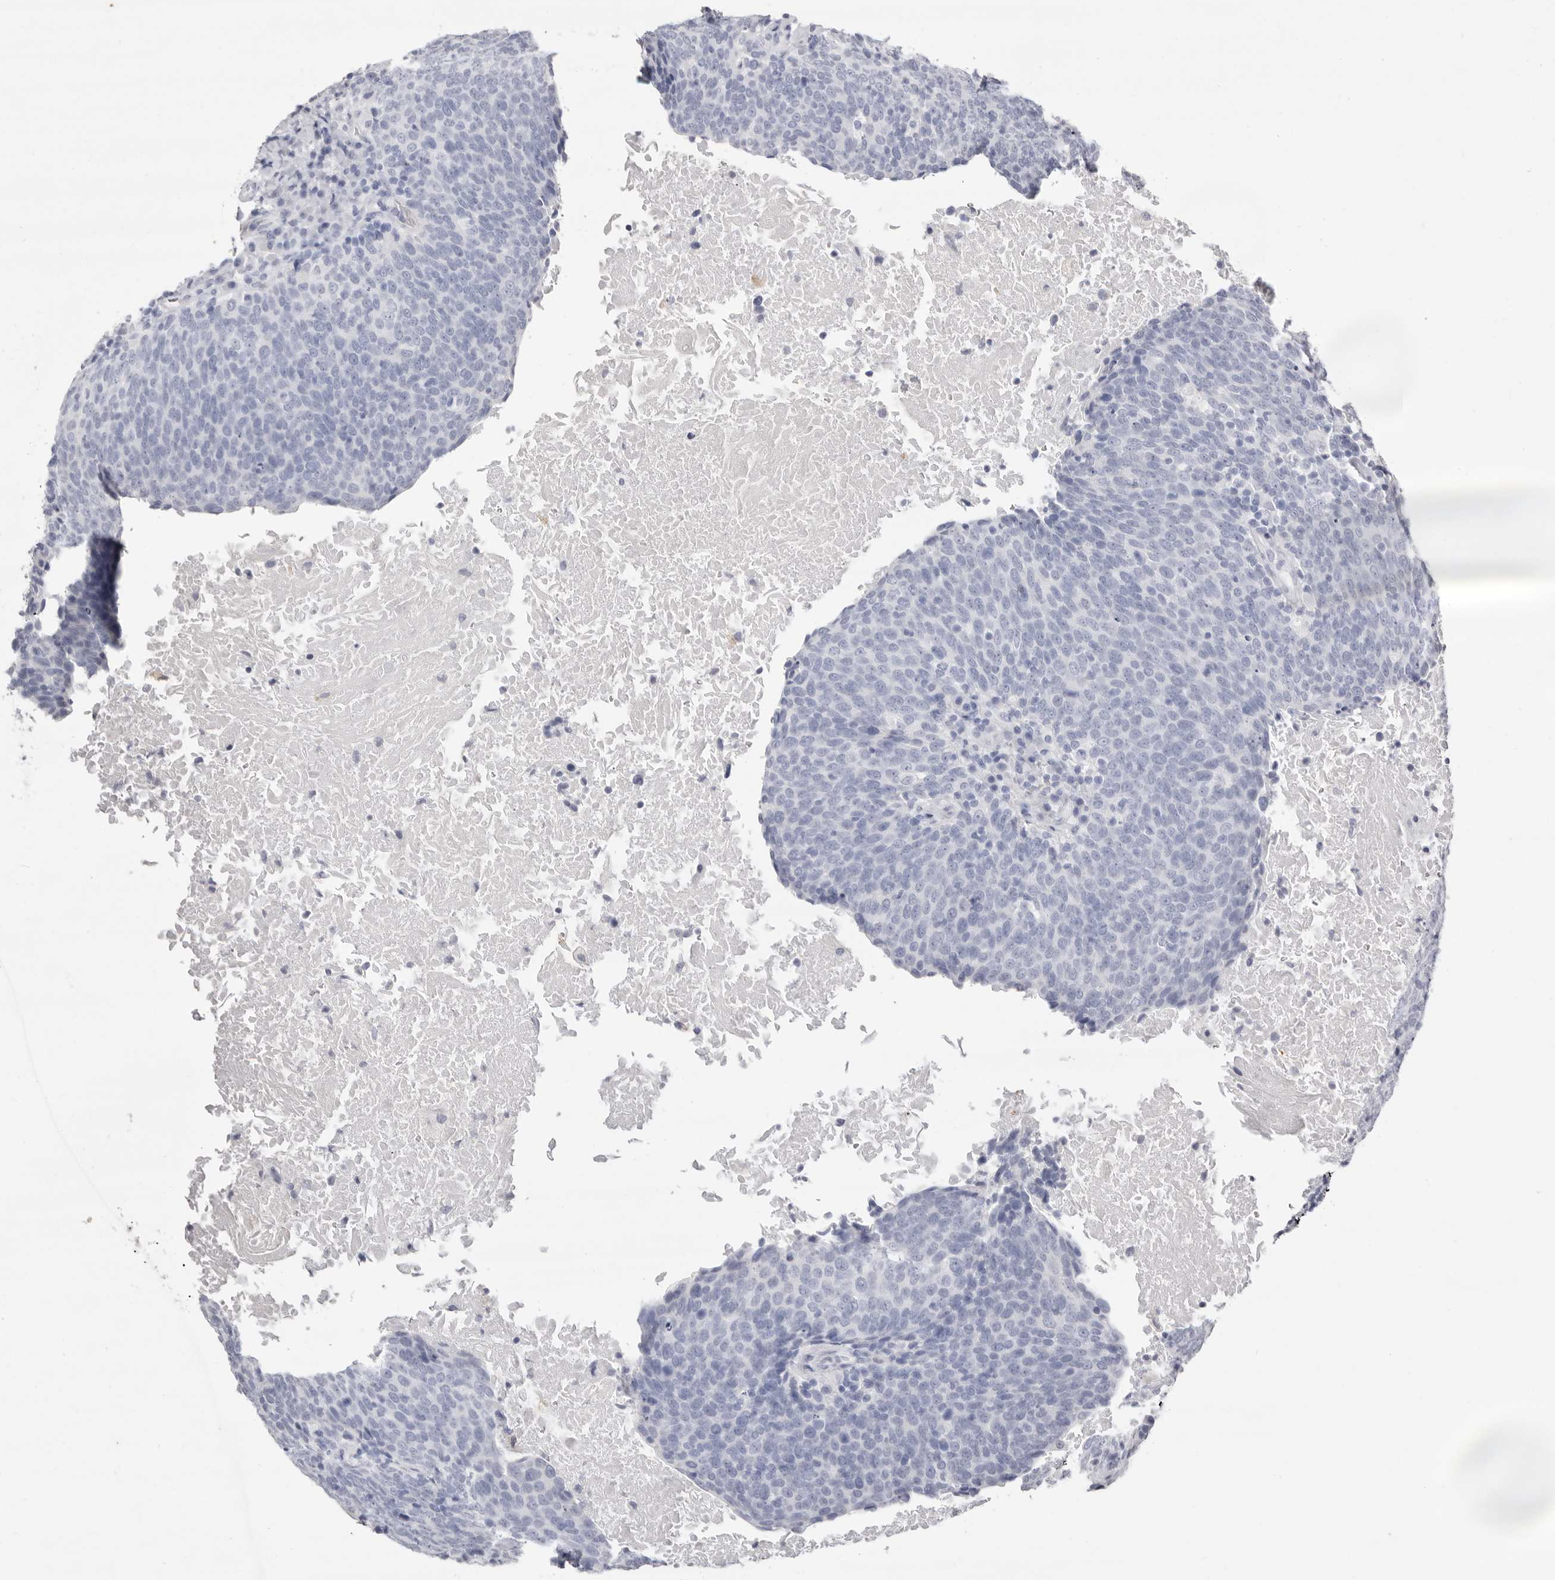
{"staining": {"intensity": "negative", "quantity": "none", "location": "none"}, "tissue": "head and neck cancer", "cell_type": "Tumor cells", "image_type": "cancer", "snomed": [{"axis": "morphology", "description": "Squamous cell carcinoma, NOS"}, {"axis": "morphology", "description": "Squamous cell carcinoma, metastatic, NOS"}, {"axis": "topography", "description": "Lymph node"}, {"axis": "topography", "description": "Head-Neck"}], "caption": "Head and neck cancer stained for a protein using IHC displays no expression tumor cells.", "gene": "LPO", "patient": {"sex": "male", "age": 62}}